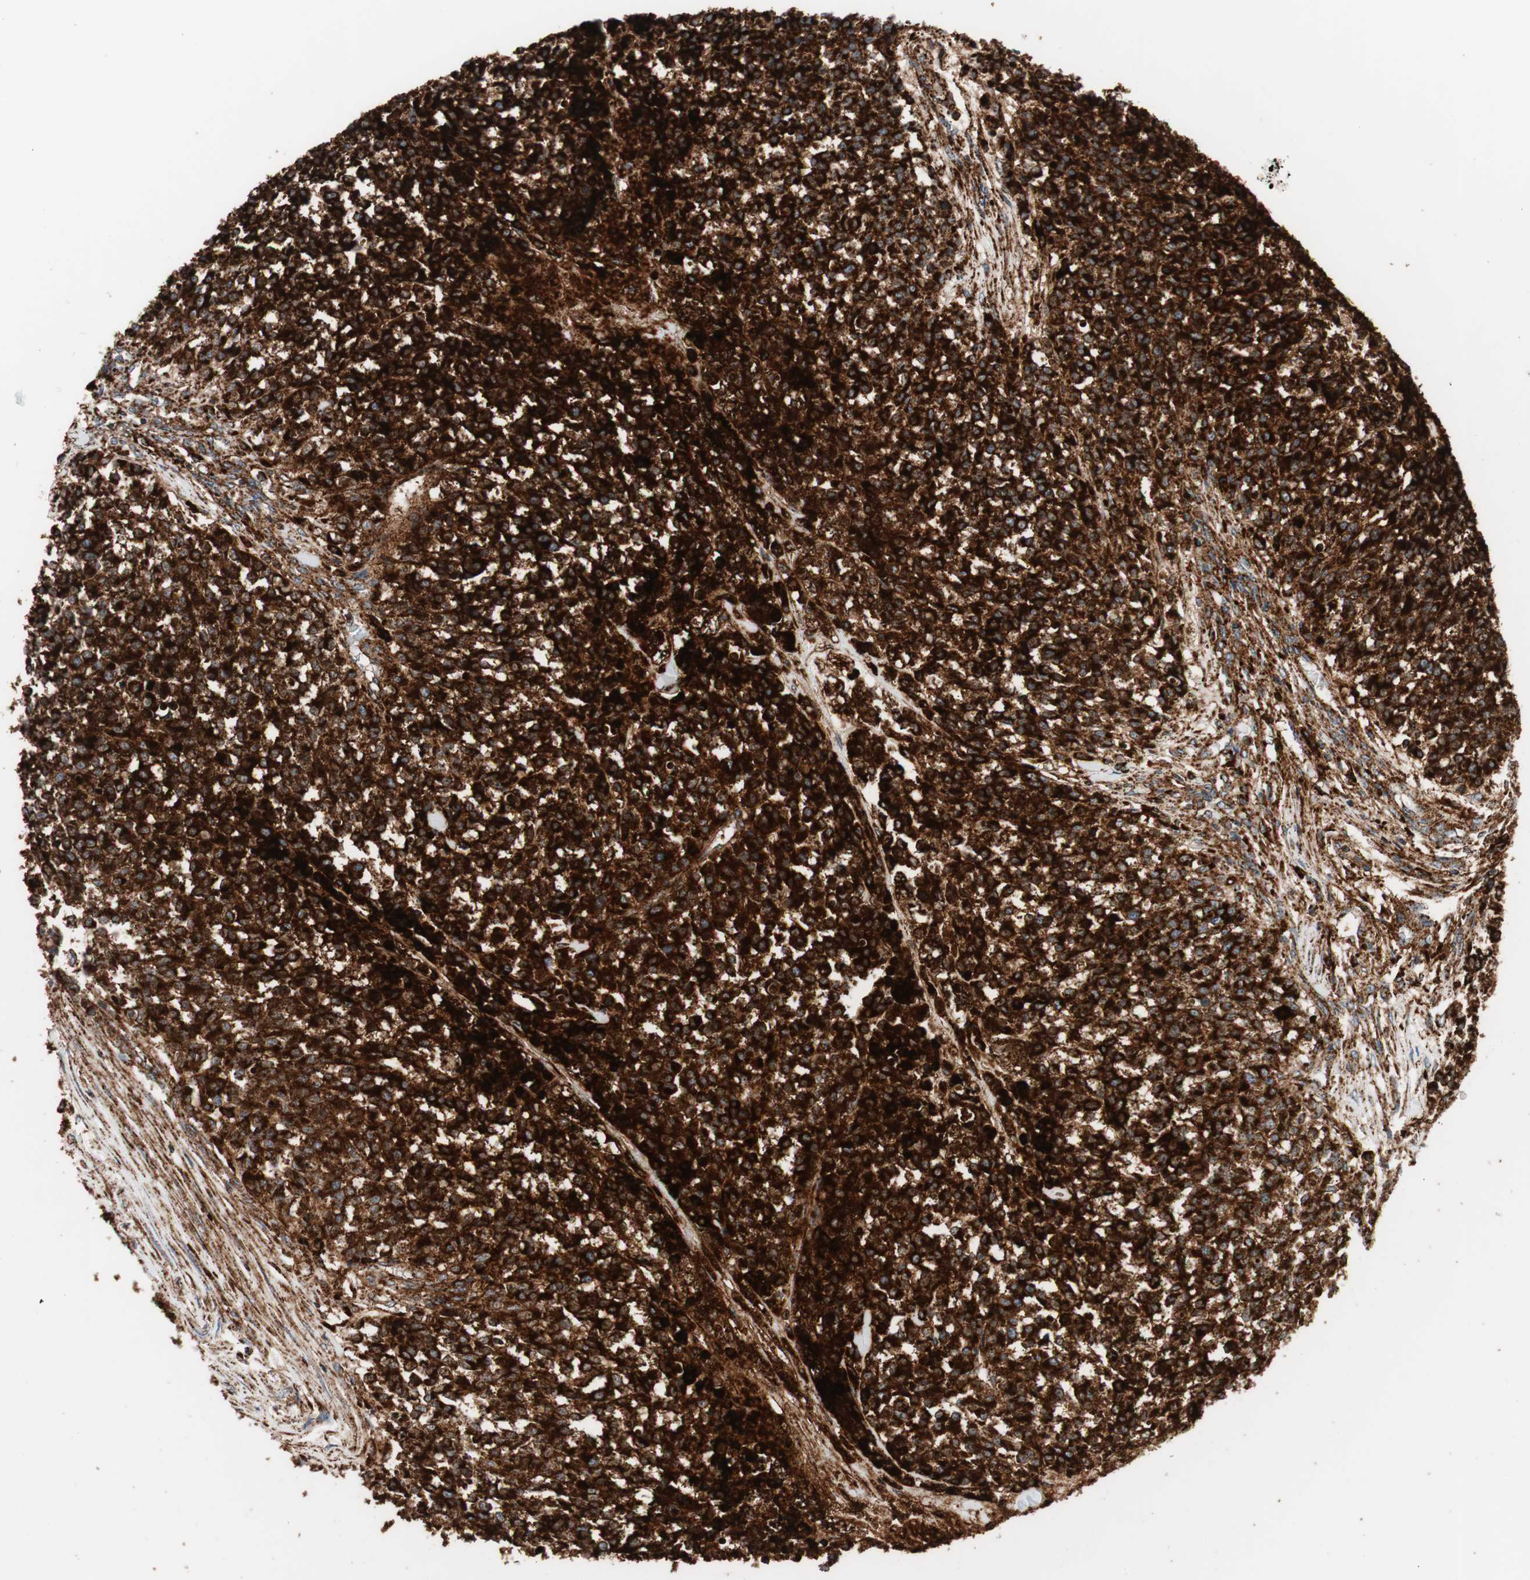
{"staining": {"intensity": "strong", "quantity": ">75%", "location": "cytoplasmic/membranous"}, "tissue": "testis cancer", "cell_type": "Tumor cells", "image_type": "cancer", "snomed": [{"axis": "morphology", "description": "Seminoma, NOS"}, {"axis": "topography", "description": "Testis"}], "caption": "Human testis cancer stained with a protein marker exhibits strong staining in tumor cells.", "gene": "LAMP1", "patient": {"sex": "male", "age": 59}}